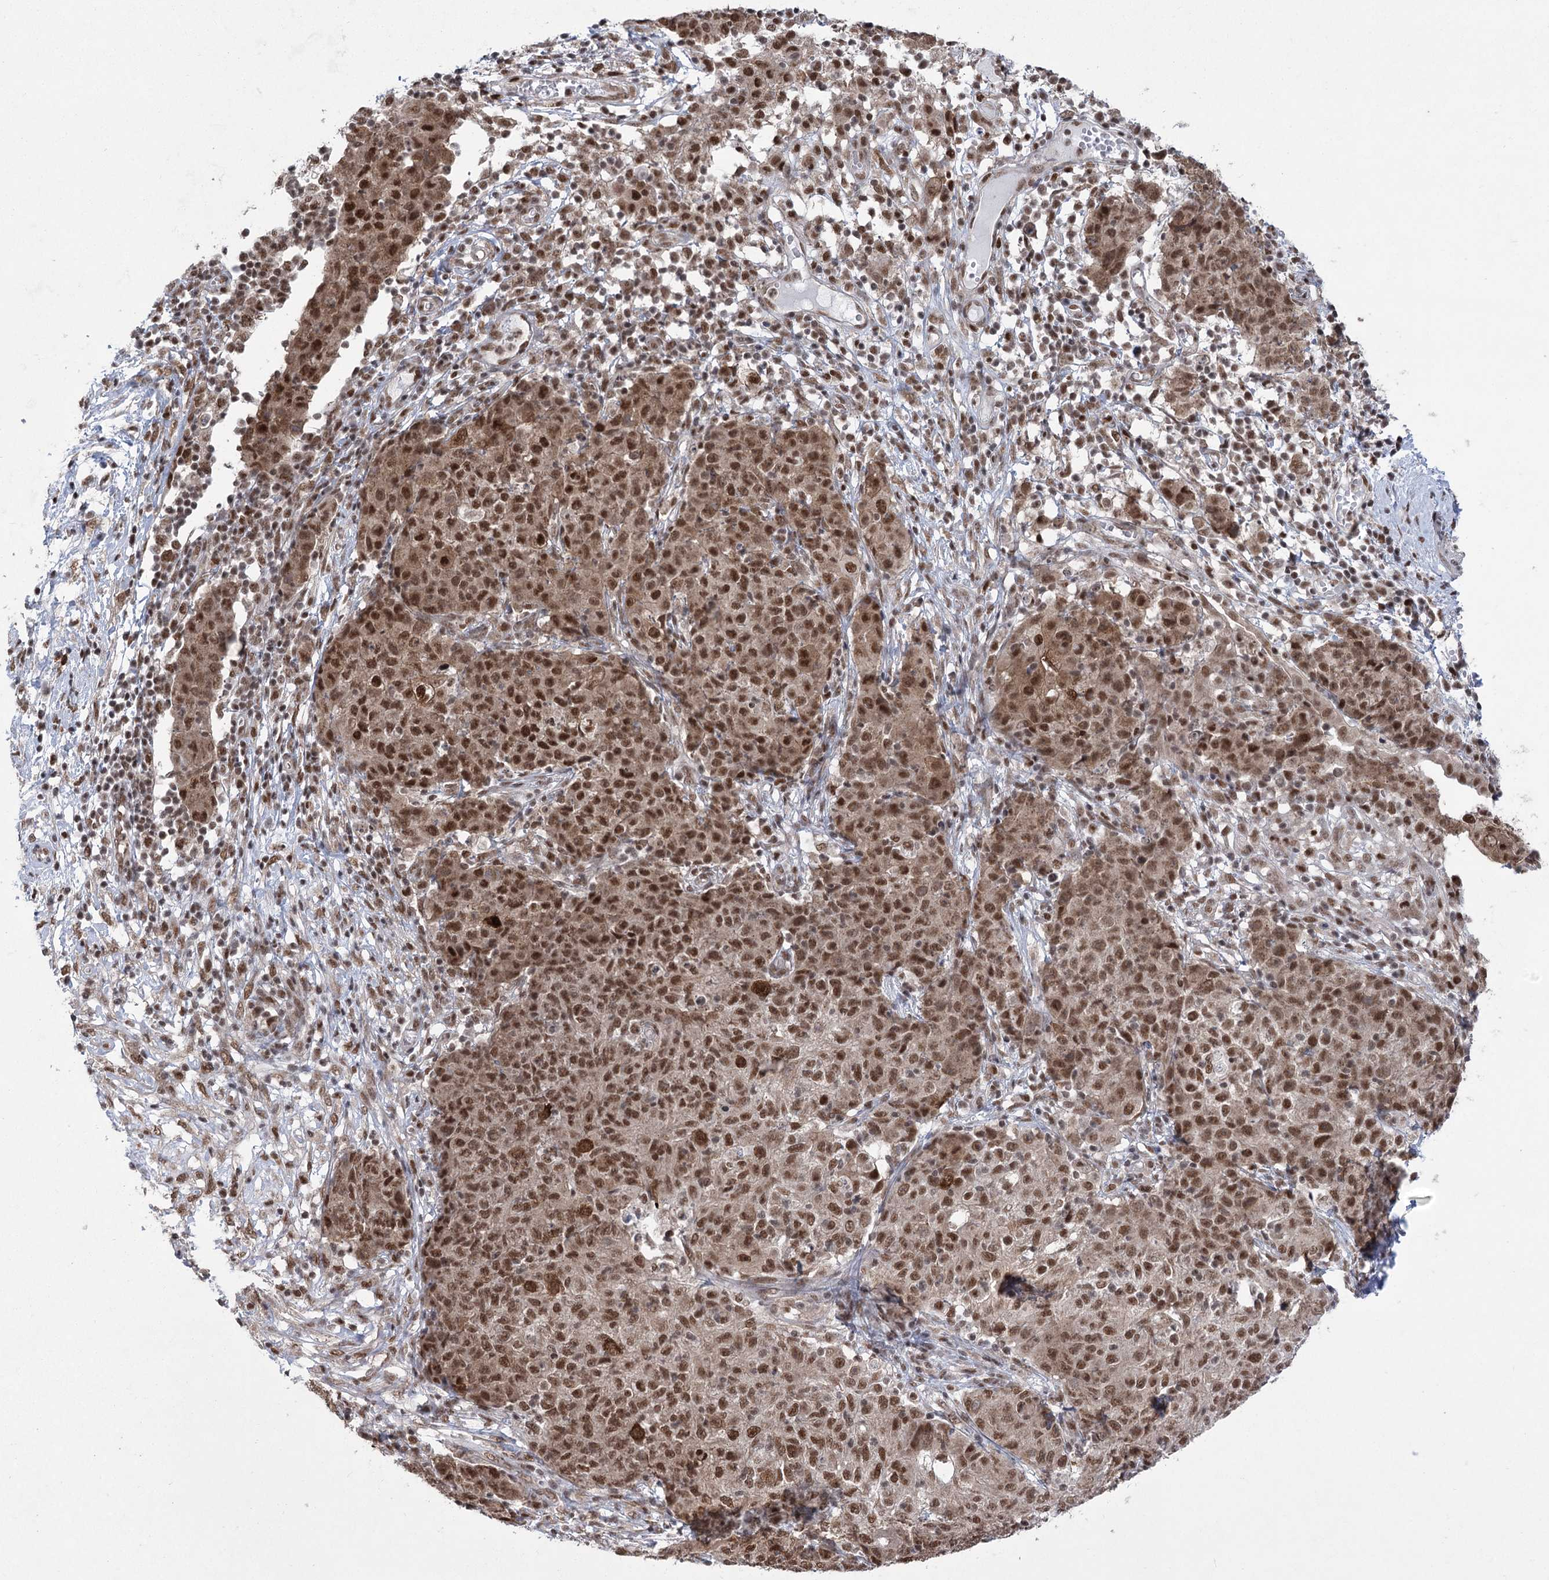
{"staining": {"intensity": "moderate", "quantity": ">75%", "location": "nuclear"}, "tissue": "ovarian cancer", "cell_type": "Tumor cells", "image_type": "cancer", "snomed": [{"axis": "morphology", "description": "Carcinoma, endometroid"}, {"axis": "topography", "description": "Ovary"}], "caption": "Tumor cells demonstrate medium levels of moderate nuclear positivity in approximately >75% of cells in endometroid carcinoma (ovarian). (Stains: DAB in brown, nuclei in blue, Microscopy: brightfield microscopy at high magnification).", "gene": "ZCCHC8", "patient": {"sex": "female", "age": 42}}